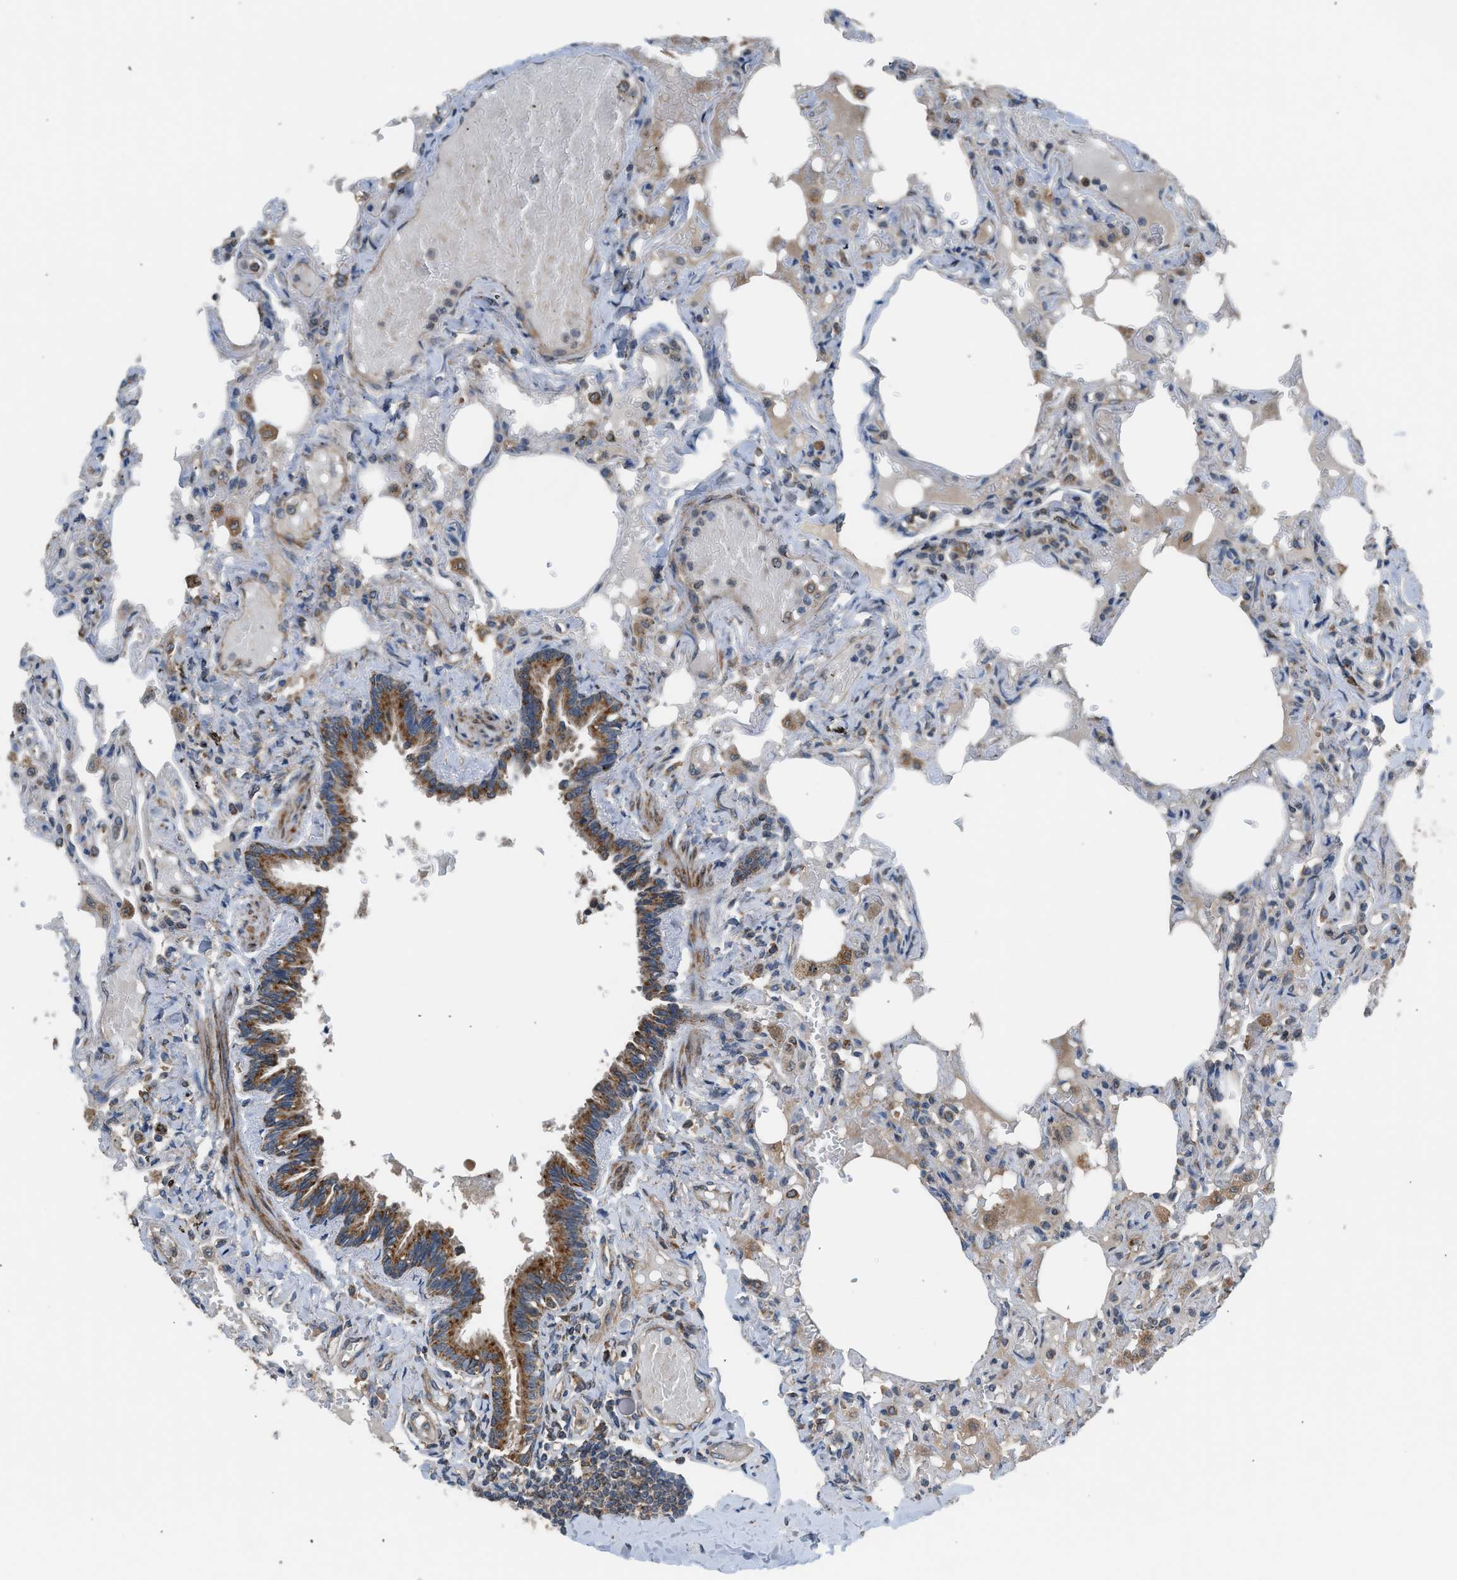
{"staining": {"intensity": "weak", "quantity": "25%-75%", "location": "cytoplasmic/membranous"}, "tissue": "lung", "cell_type": "Alveolar cells", "image_type": "normal", "snomed": [{"axis": "morphology", "description": "Normal tissue, NOS"}, {"axis": "topography", "description": "Lung"}], "caption": "Immunohistochemical staining of unremarkable human lung displays low levels of weak cytoplasmic/membranous staining in about 25%-75% of alveolar cells. The protein of interest is shown in brown color, while the nuclei are stained blue.", "gene": "STARD3", "patient": {"sex": "male", "age": 21}}